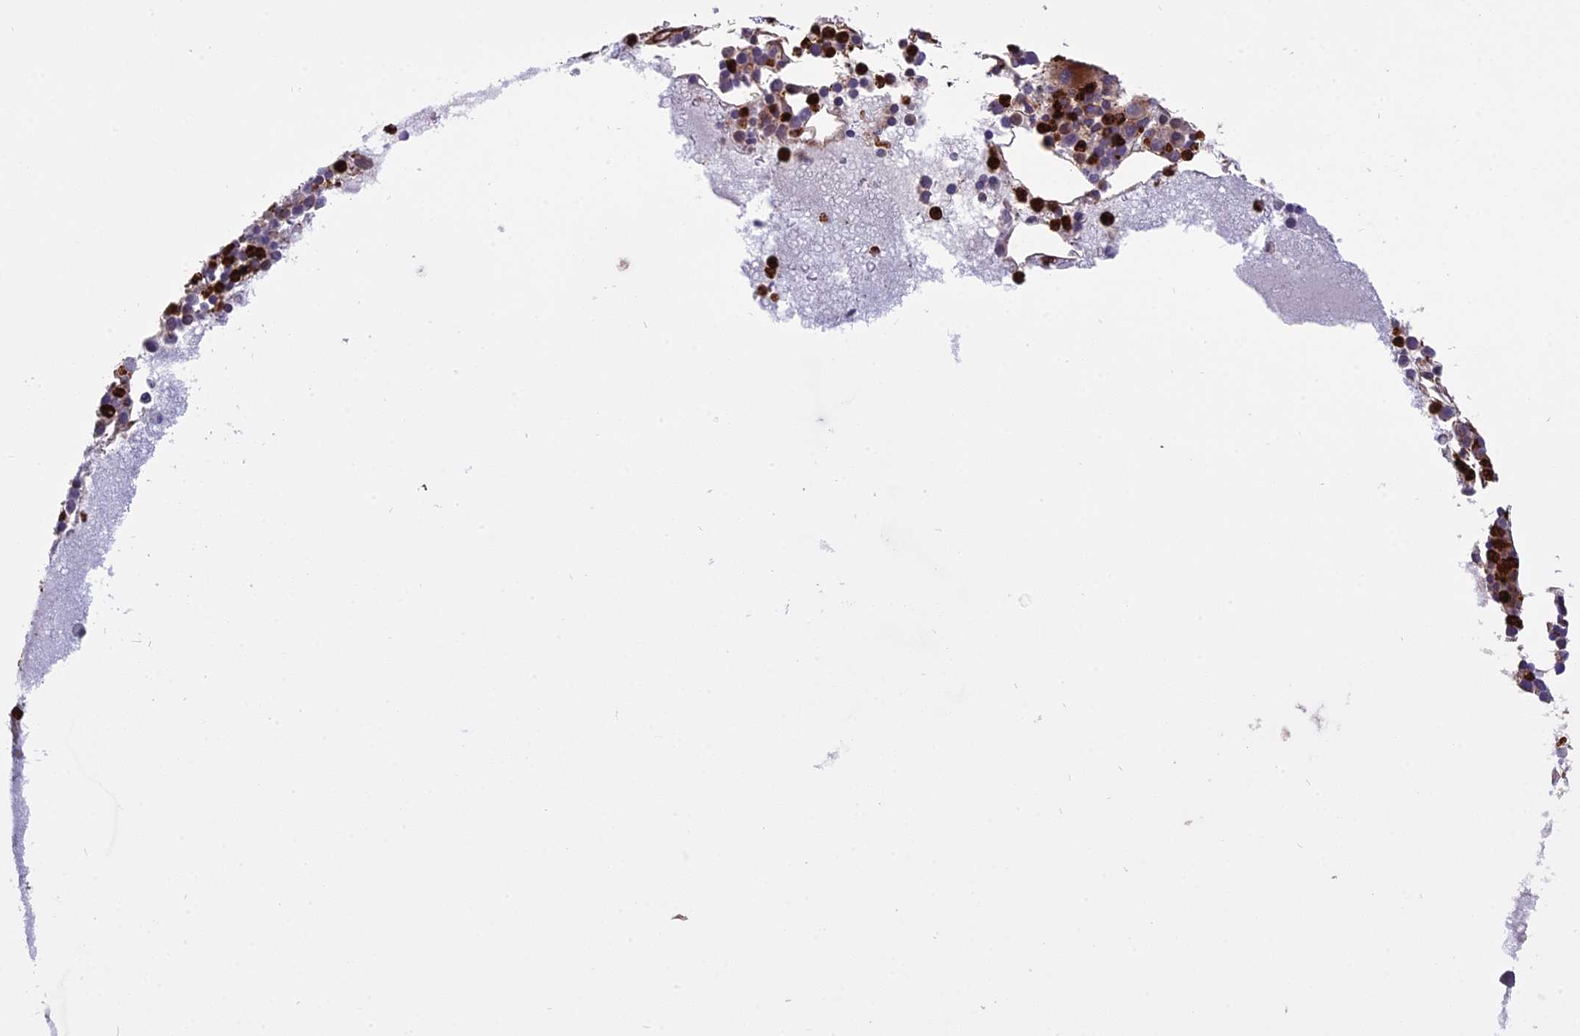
{"staining": {"intensity": "strong", "quantity": "25%-75%", "location": "cytoplasmic/membranous"}, "tissue": "bone marrow", "cell_type": "Hematopoietic cells", "image_type": "normal", "snomed": [{"axis": "morphology", "description": "Normal tissue, NOS"}, {"axis": "topography", "description": "Bone marrow"}], "caption": "Protein staining of benign bone marrow displays strong cytoplasmic/membranous expression in about 25%-75% of hematopoietic cells.", "gene": "PHLDB3", "patient": {"sex": "female", "age": 76}}